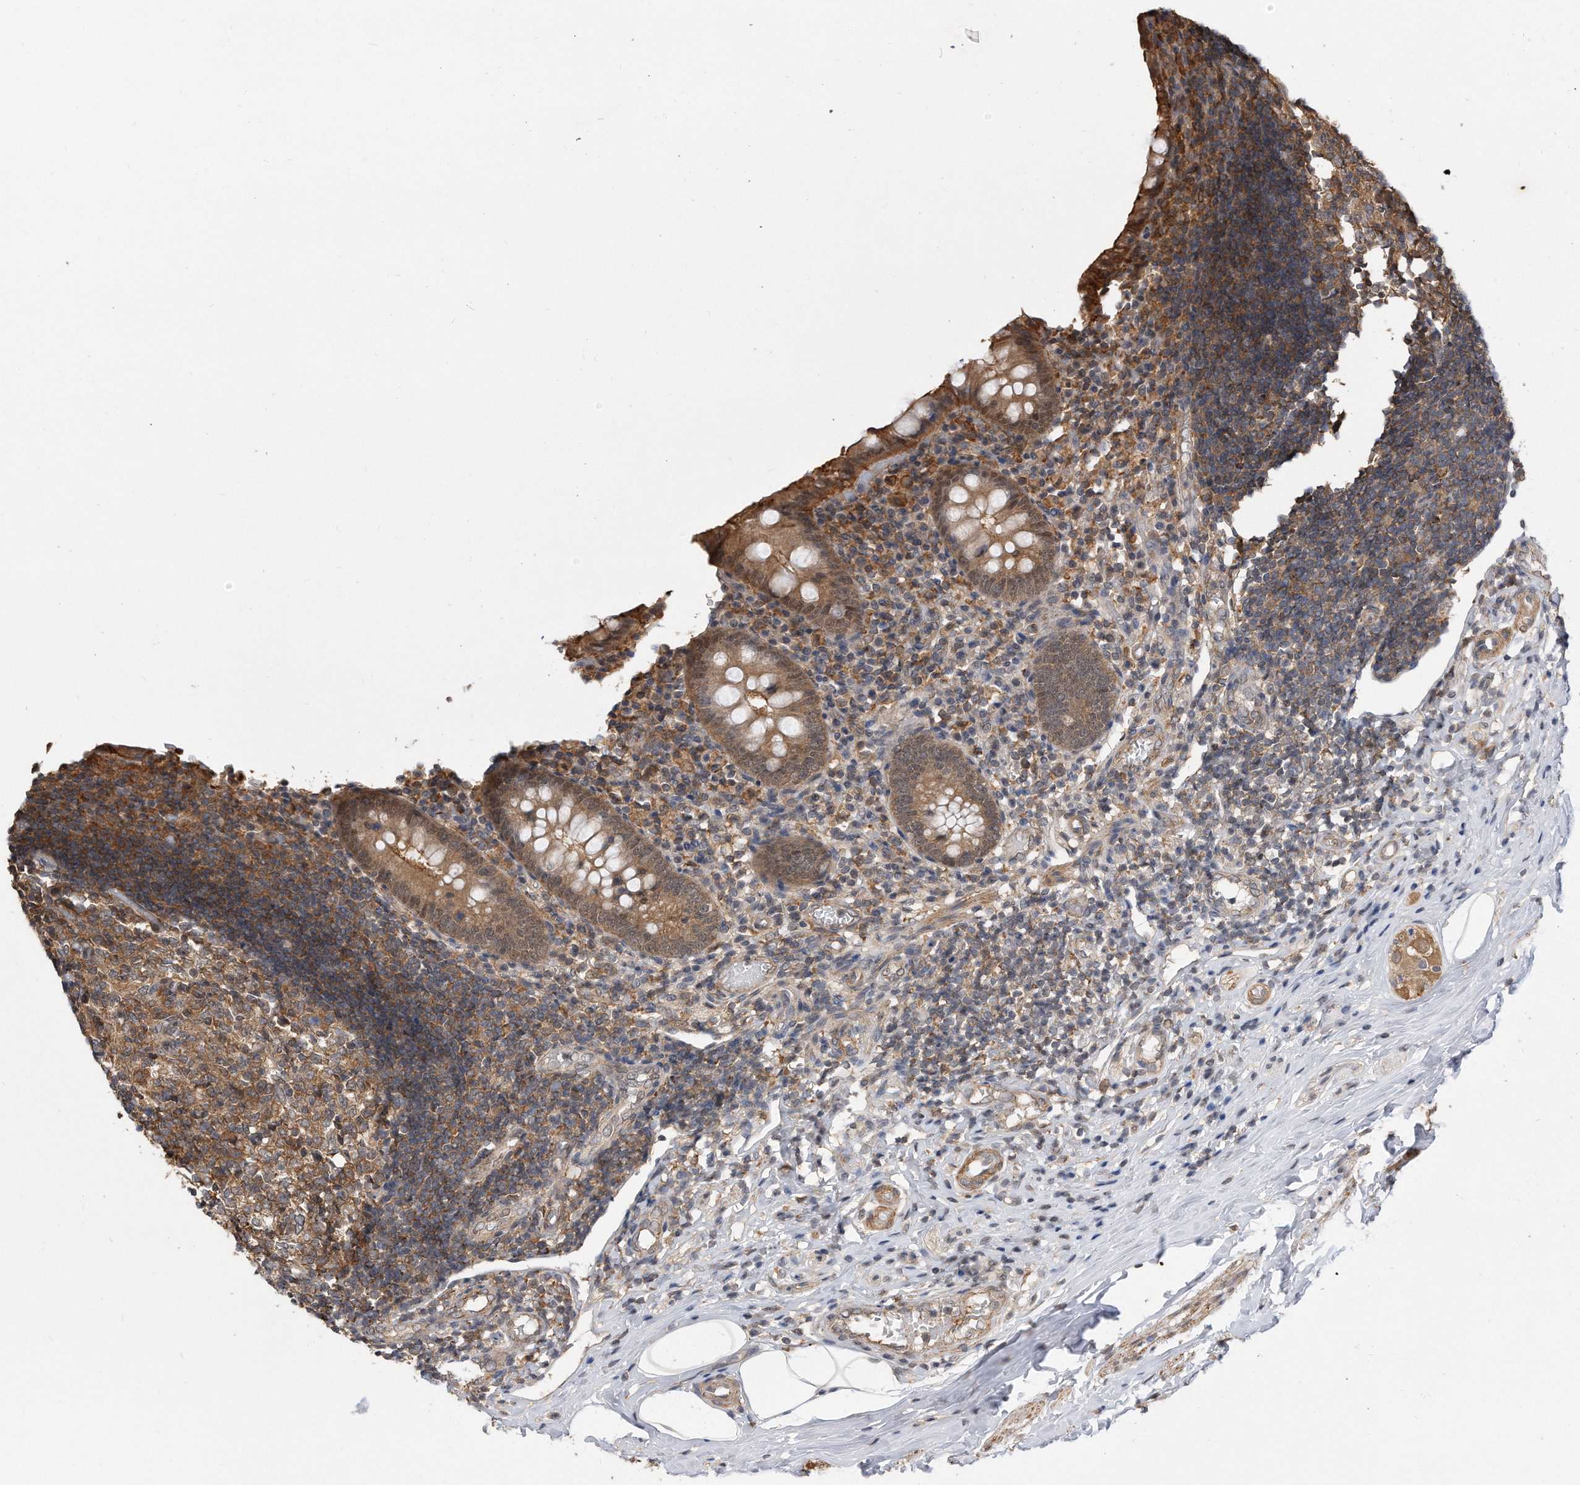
{"staining": {"intensity": "moderate", "quantity": ">75%", "location": "cytoplasmic/membranous,nuclear"}, "tissue": "appendix", "cell_type": "Glandular cells", "image_type": "normal", "snomed": [{"axis": "morphology", "description": "Normal tissue, NOS"}, {"axis": "topography", "description": "Appendix"}], "caption": "Moderate cytoplasmic/membranous,nuclear expression is appreciated in about >75% of glandular cells in normal appendix.", "gene": "TCP1", "patient": {"sex": "female", "age": 17}}